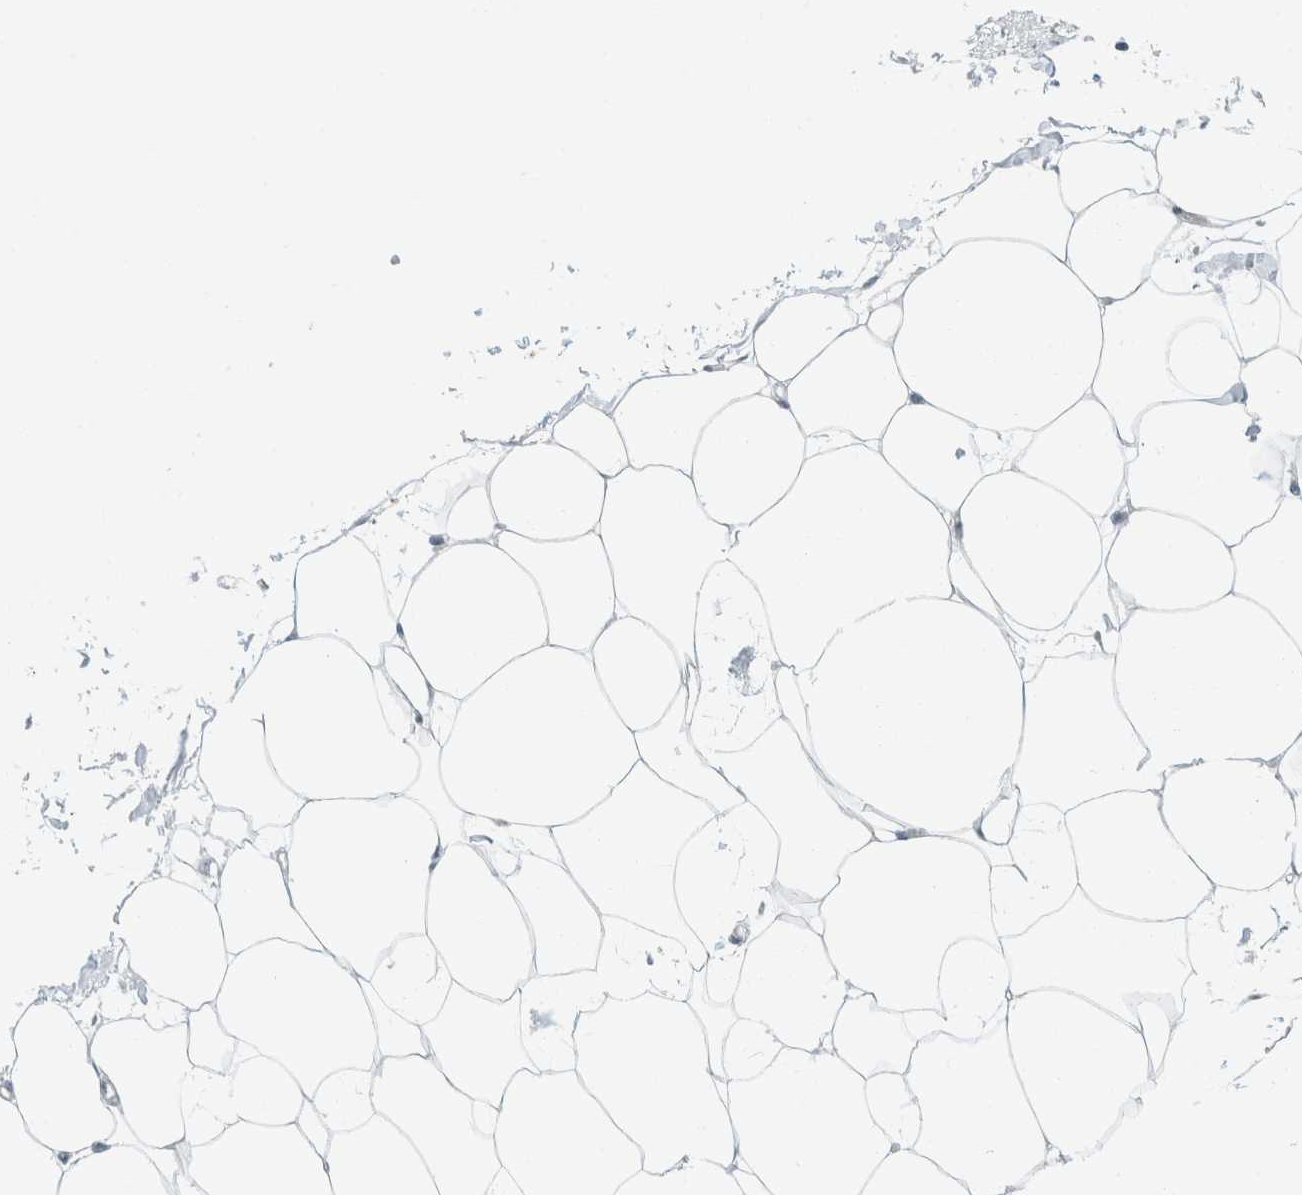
{"staining": {"intensity": "negative", "quantity": "none", "location": "none"}, "tissue": "adipose tissue", "cell_type": "Adipocytes", "image_type": "normal", "snomed": [{"axis": "morphology", "description": "Normal tissue, NOS"}, {"axis": "morphology", "description": "Adenocarcinoma, NOS"}, {"axis": "topography", "description": "Colon"}, {"axis": "topography", "description": "Peripheral nerve tissue"}], "caption": "A micrograph of adipose tissue stained for a protein shows no brown staining in adipocytes.", "gene": "AARSD1", "patient": {"sex": "male", "age": 14}}